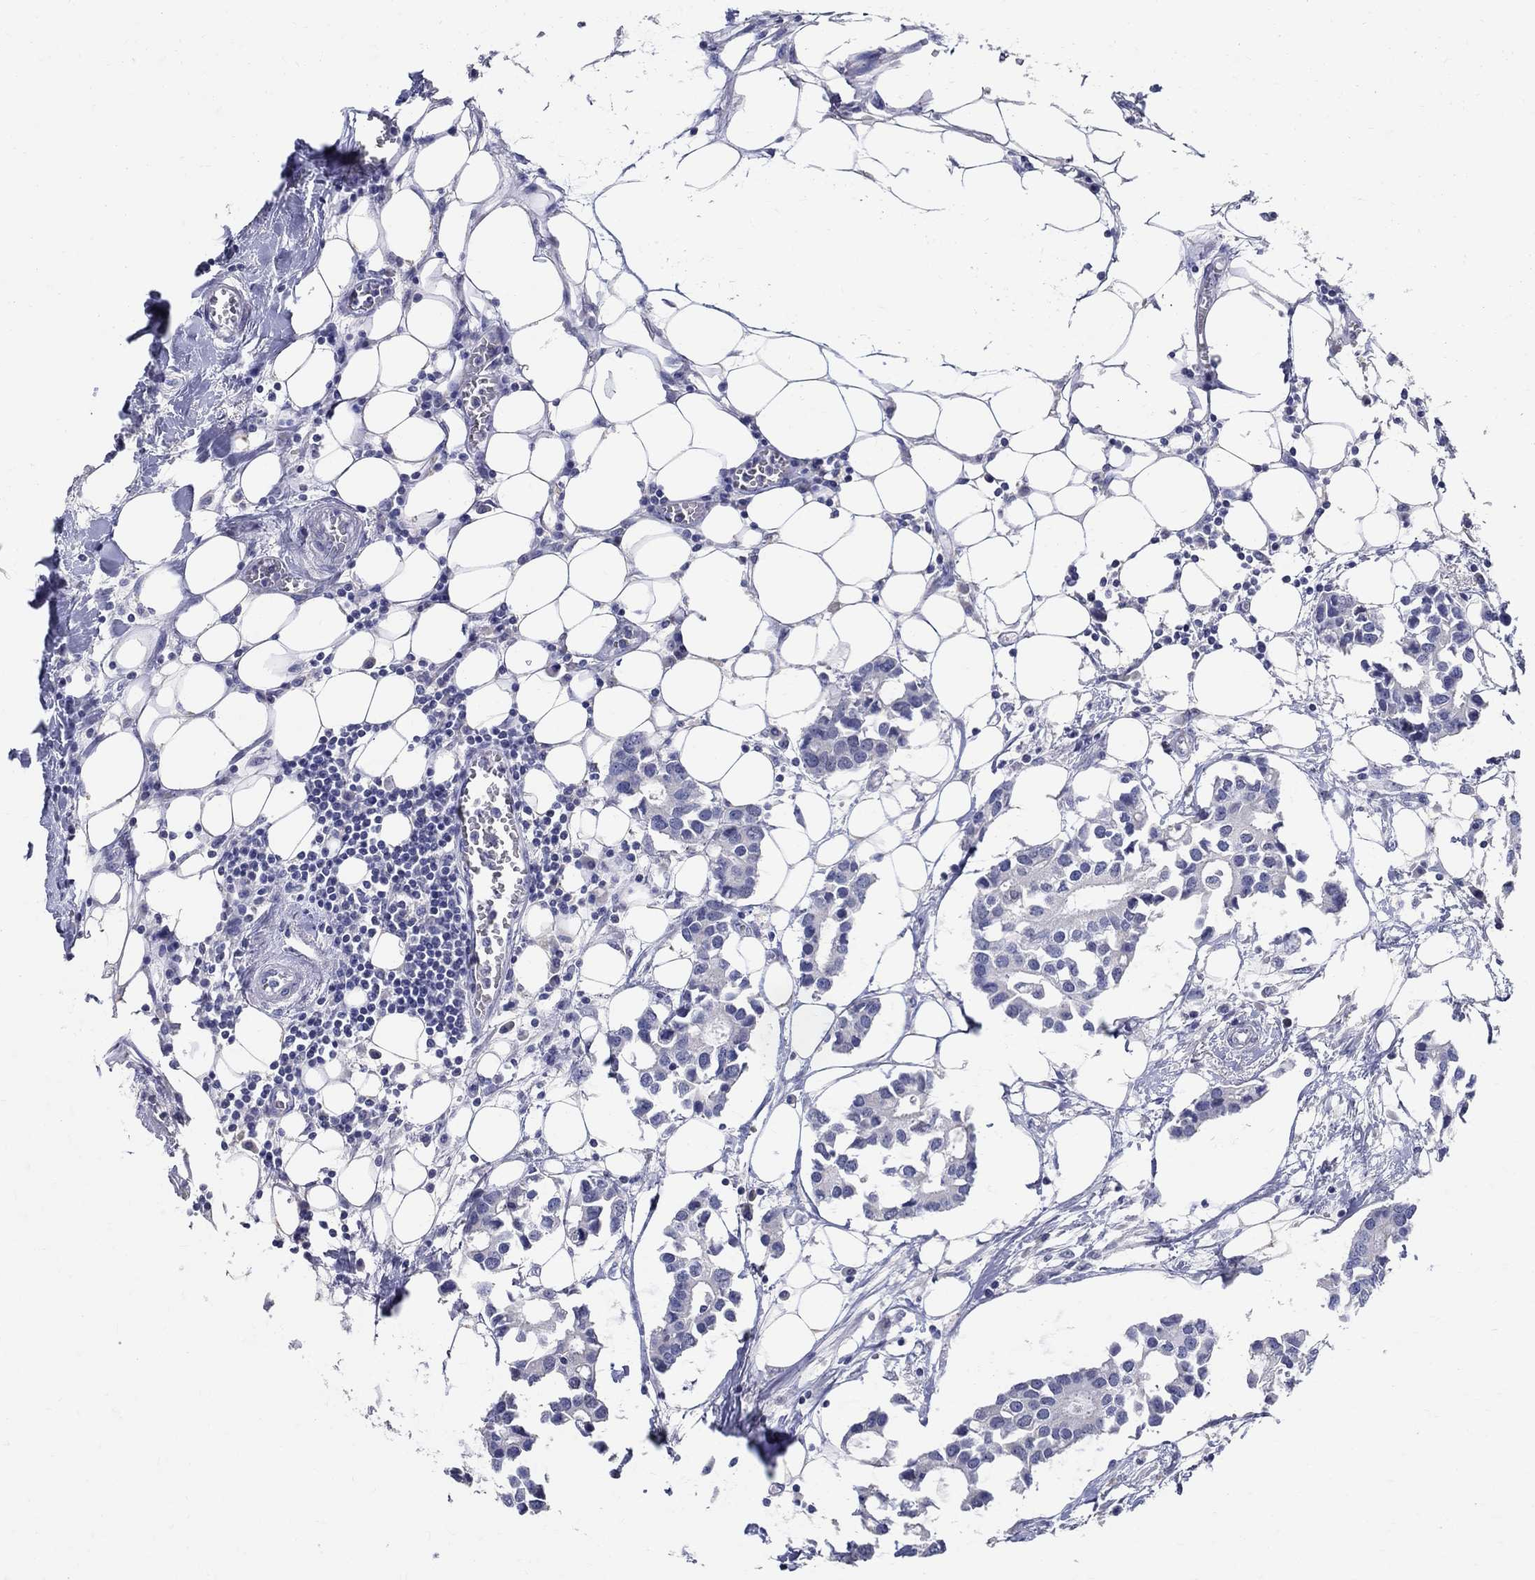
{"staining": {"intensity": "negative", "quantity": "none", "location": "none"}, "tissue": "breast cancer", "cell_type": "Tumor cells", "image_type": "cancer", "snomed": [{"axis": "morphology", "description": "Duct carcinoma"}, {"axis": "topography", "description": "Breast"}], "caption": "Immunohistochemical staining of human breast cancer demonstrates no significant positivity in tumor cells.", "gene": "SOX2", "patient": {"sex": "female", "age": 83}}